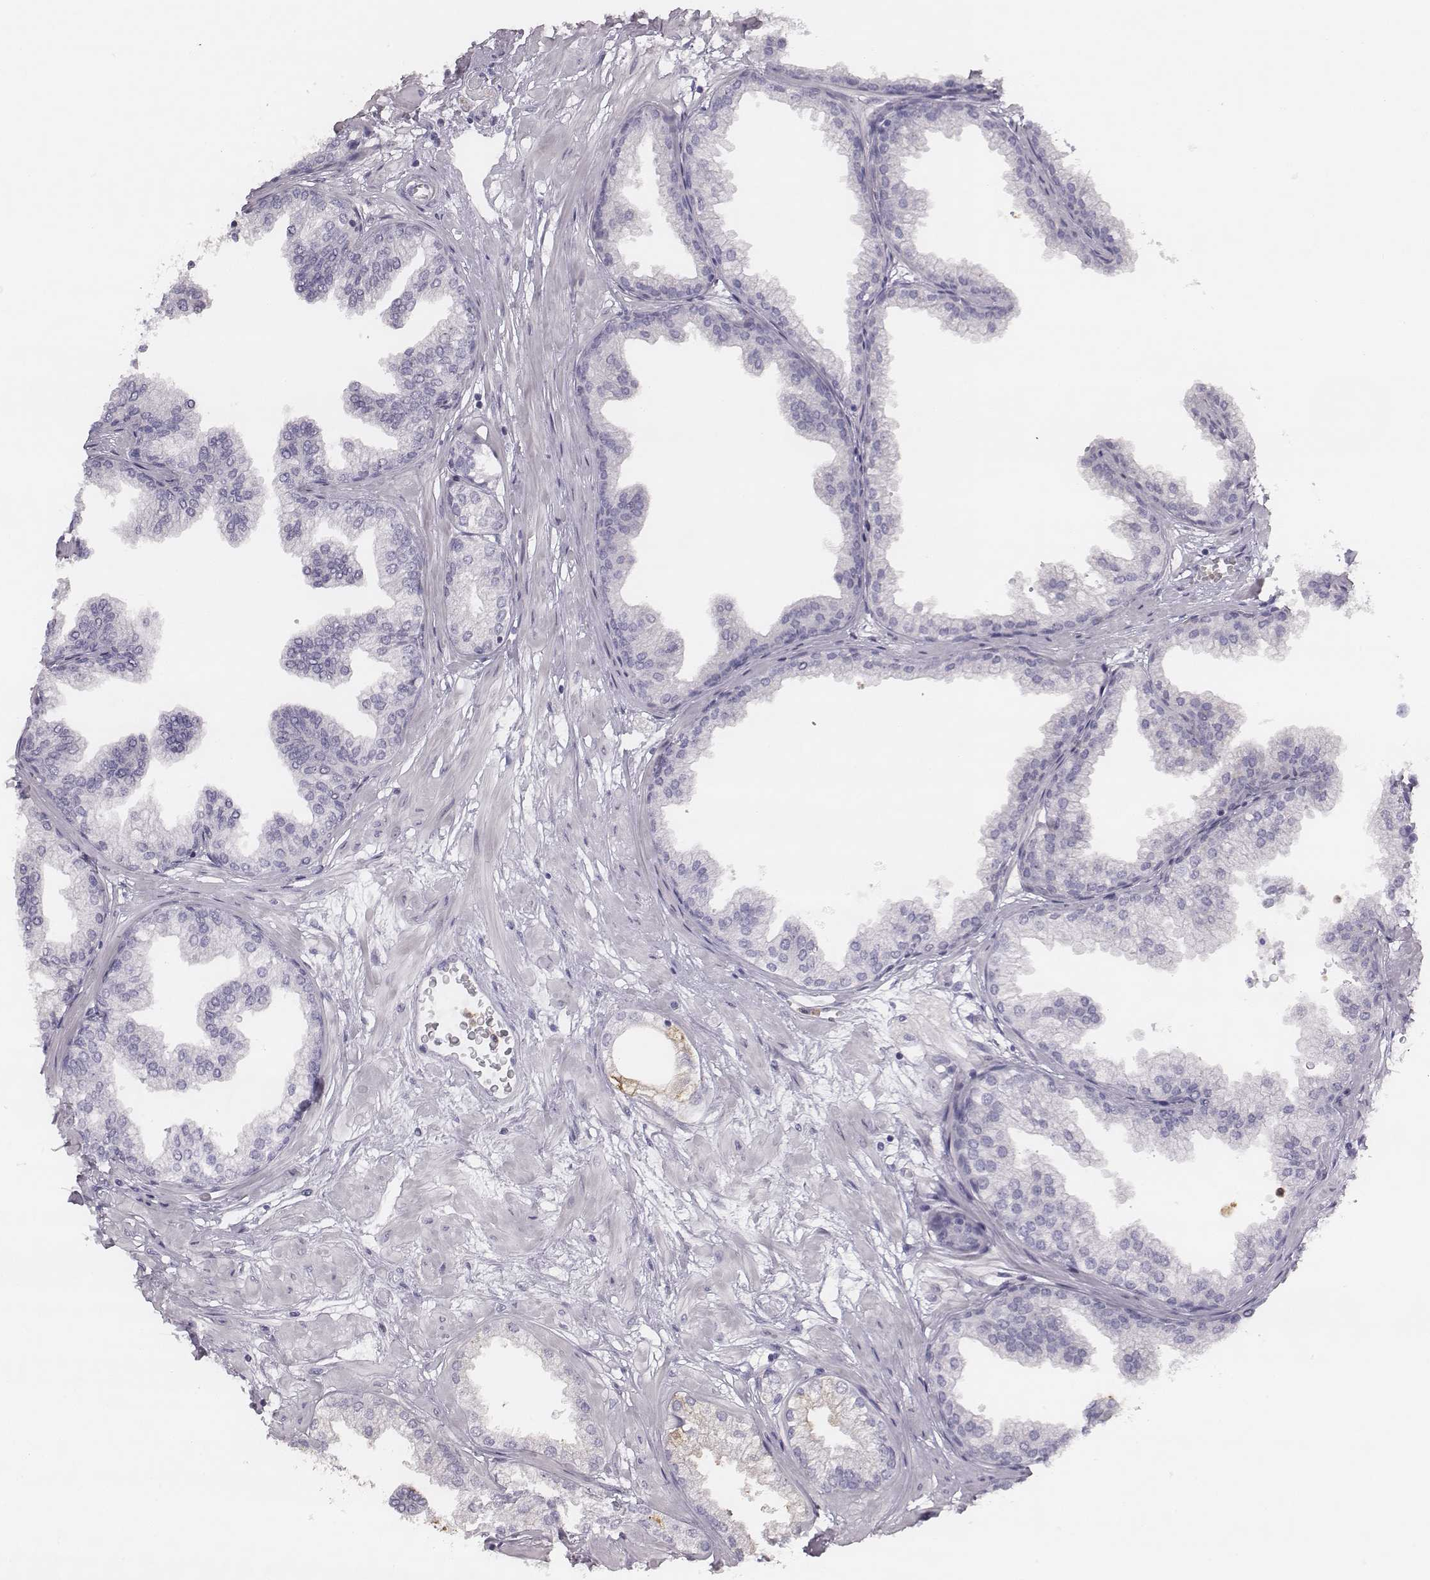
{"staining": {"intensity": "negative", "quantity": "none", "location": "none"}, "tissue": "prostate", "cell_type": "Glandular cells", "image_type": "normal", "snomed": [{"axis": "morphology", "description": "Normal tissue, NOS"}, {"axis": "topography", "description": "Prostate"}], "caption": "An image of prostate stained for a protein shows no brown staining in glandular cells. (DAB IHC, high magnification).", "gene": "KCNJ12", "patient": {"sex": "male", "age": 37}}